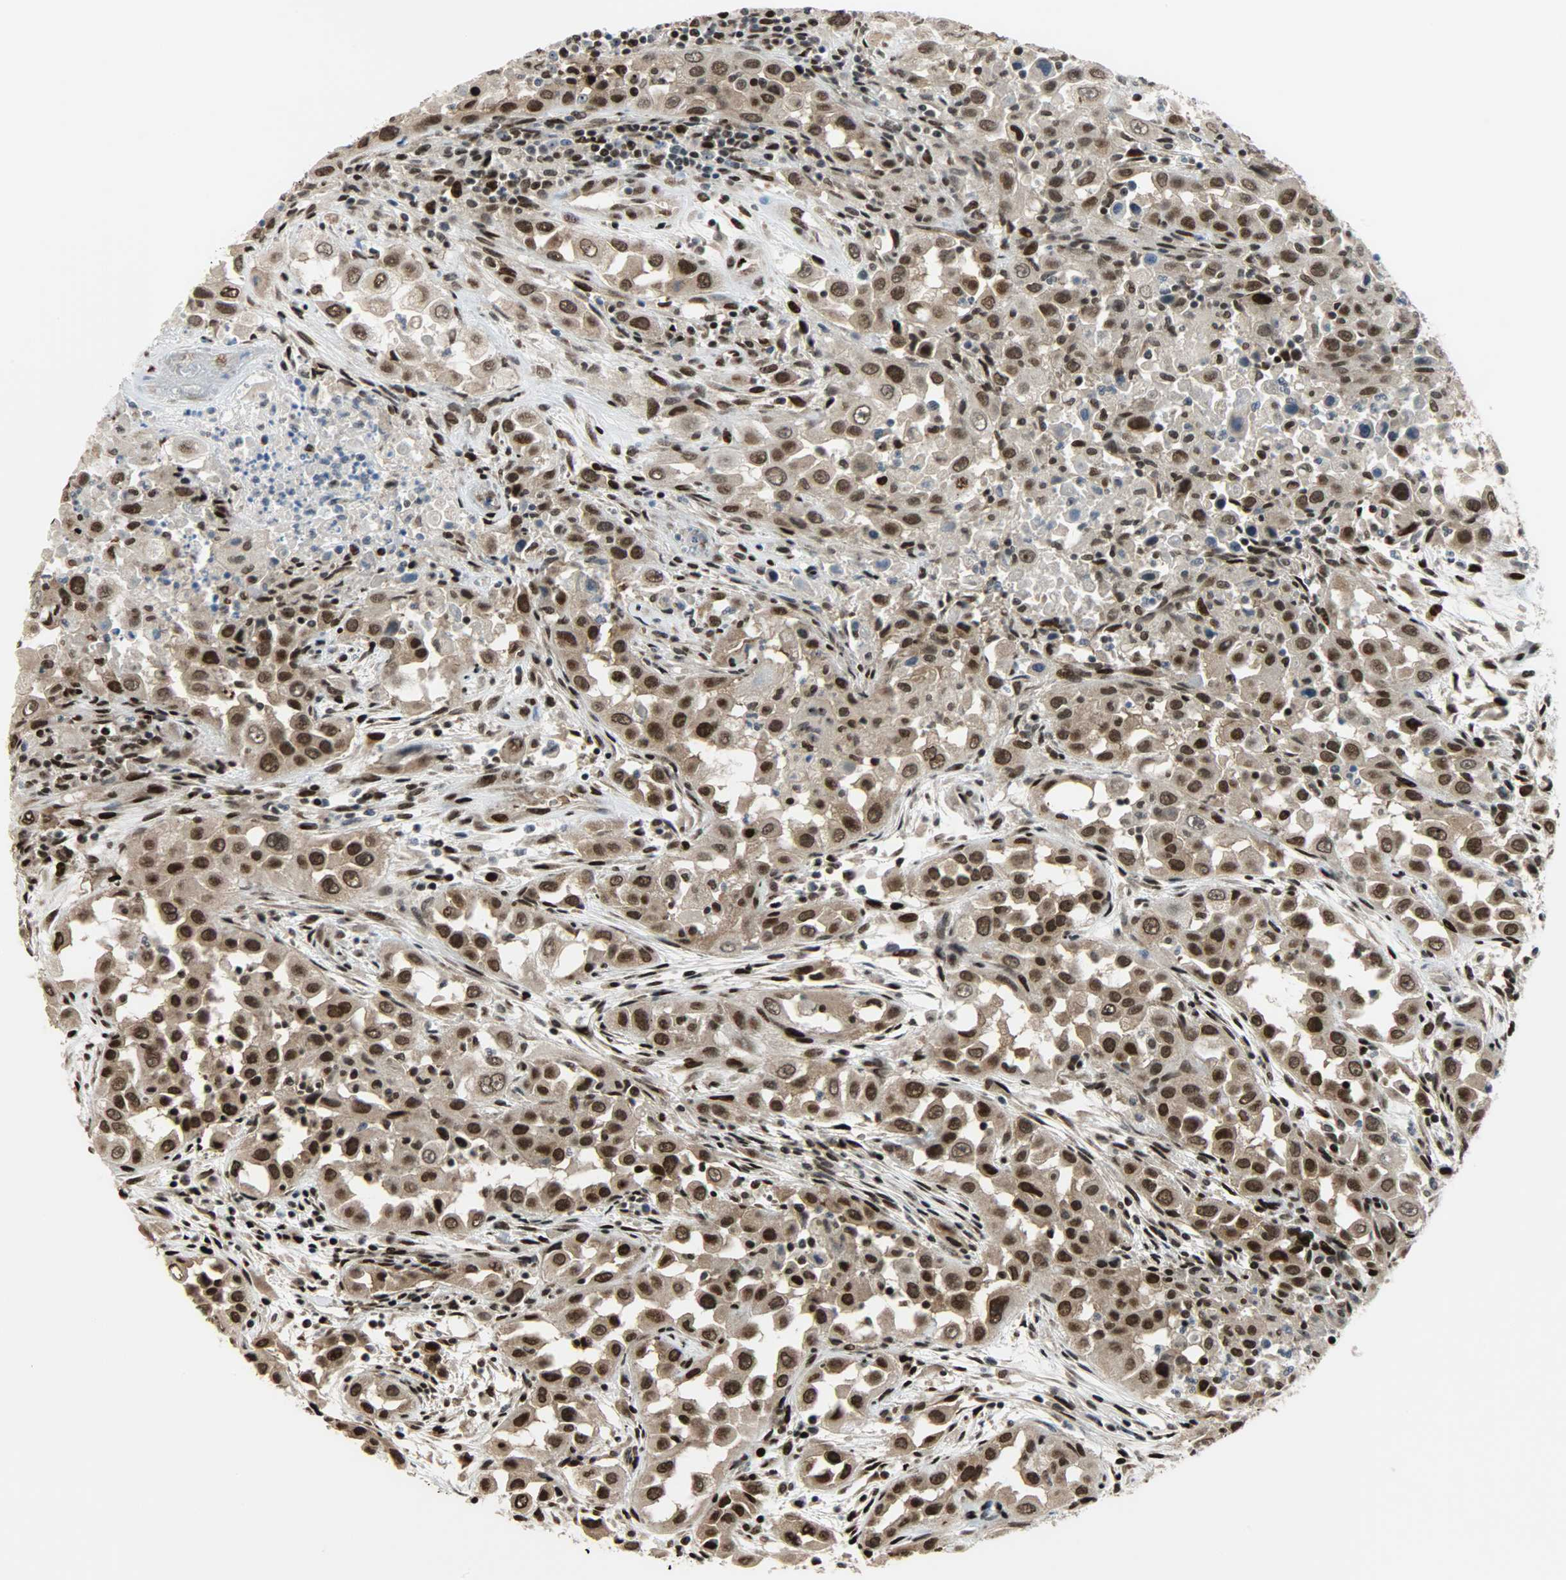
{"staining": {"intensity": "strong", "quantity": ">75%", "location": "cytoplasmic/membranous,nuclear"}, "tissue": "head and neck cancer", "cell_type": "Tumor cells", "image_type": "cancer", "snomed": [{"axis": "morphology", "description": "Carcinoma, NOS"}, {"axis": "topography", "description": "Head-Neck"}], "caption": "This image shows head and neck cancer (carcinoma) stained with immunohistochemistry (IHC) to label a protein in brown. The cytoplasmic/membranous and nuclear of tumor cells show strong positivity for the protein. Nuclei are counter-stained blue.", "gene": "SNAI1", "patient": {"sex": "male", "age": 87}}